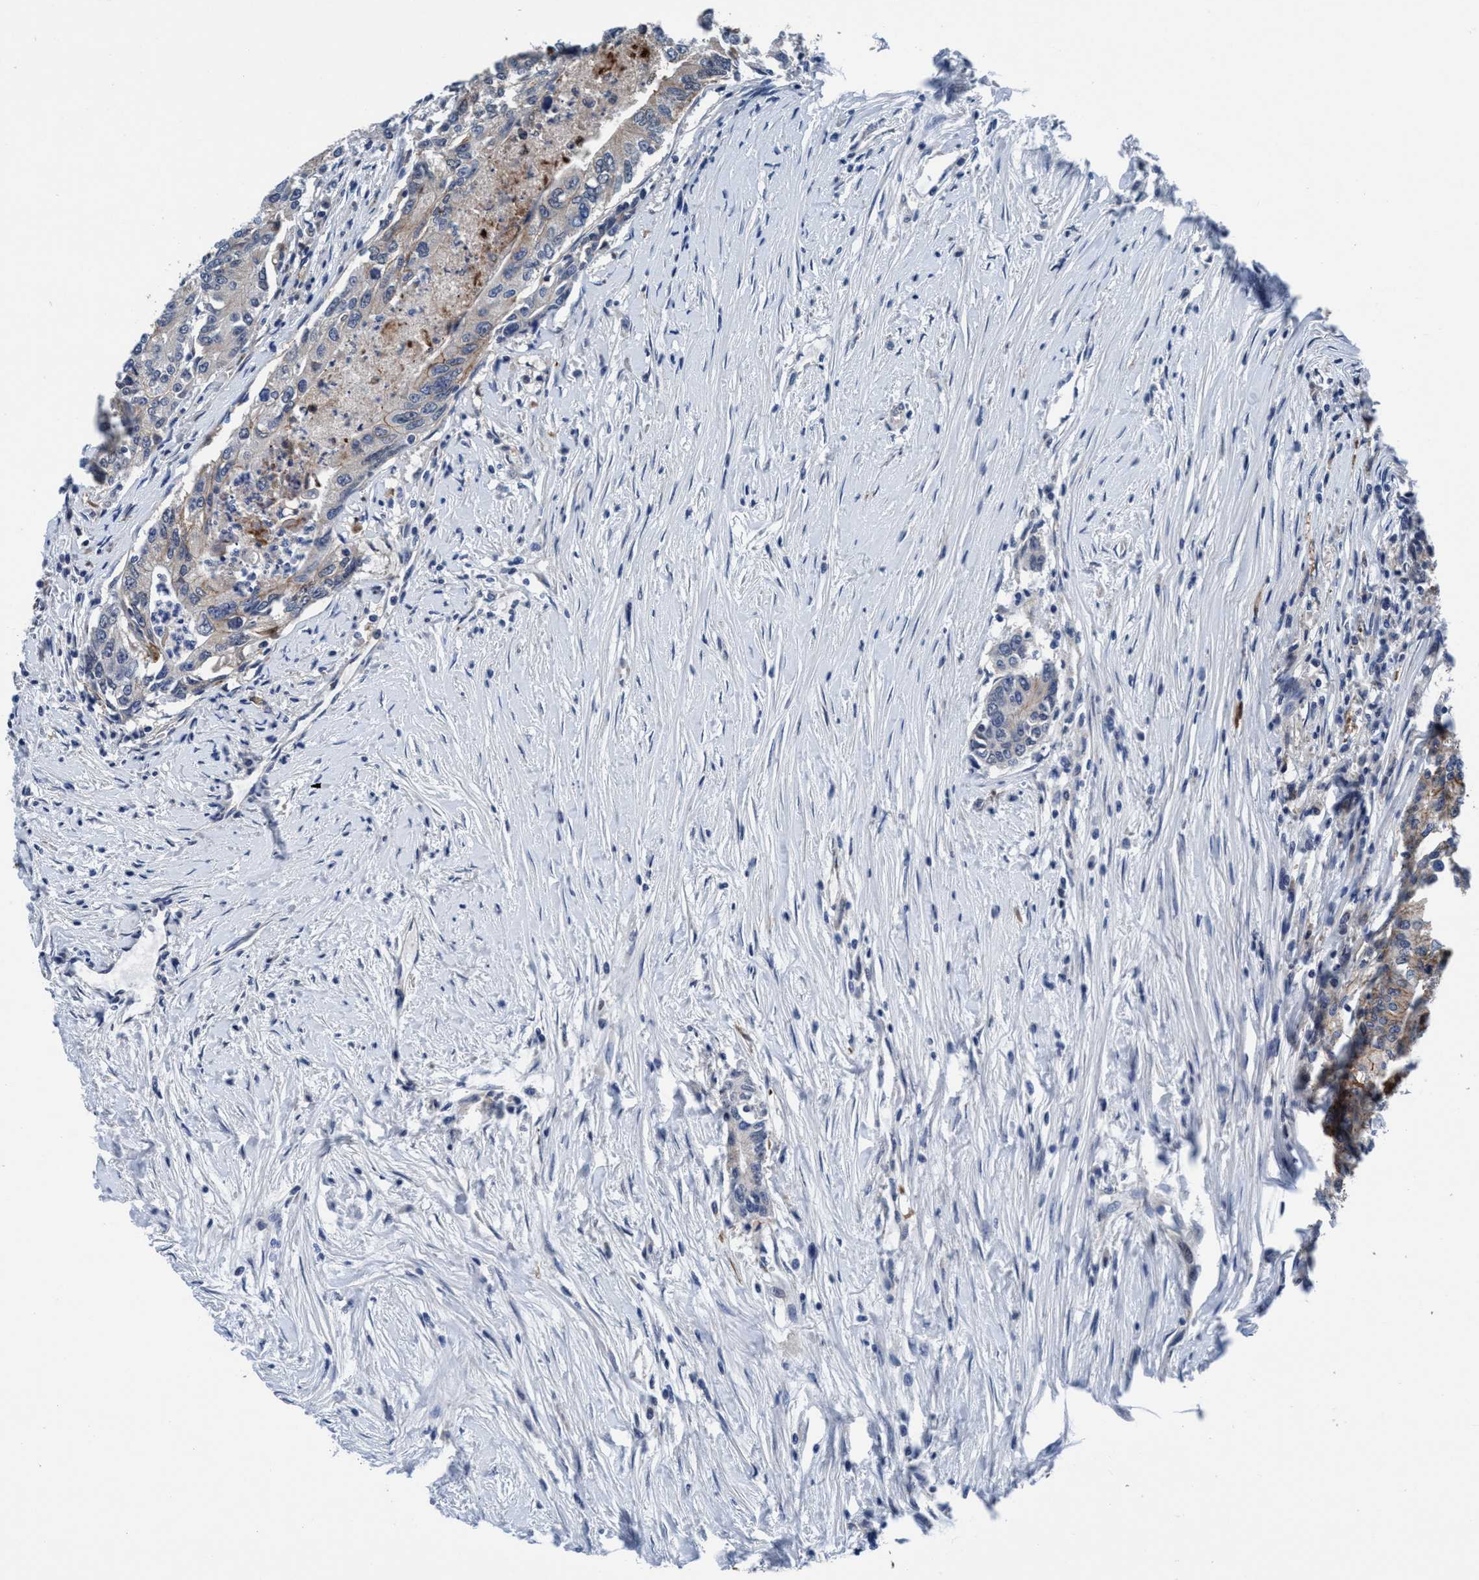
{"staining": {"intensity": "weak", "quantity": "25%-75%", "location": "cytoplasmic/membranous"}, "tissue": "colorectal cancer", "cell_type": "Tumor cells", "image_type": "cancer", "snomed": [{"axis": "morphology", "description": "Adenocarcinoma, NOS"}, {"axis": "topography", "description": "Colon"}], "caption": "Human colorectal cancer (adenocarcinoma) stained with a protein marker reveals weak staining in tumor cells.", "gene": "TMEM94", "patient": {"sex": "female", "age": 77}}